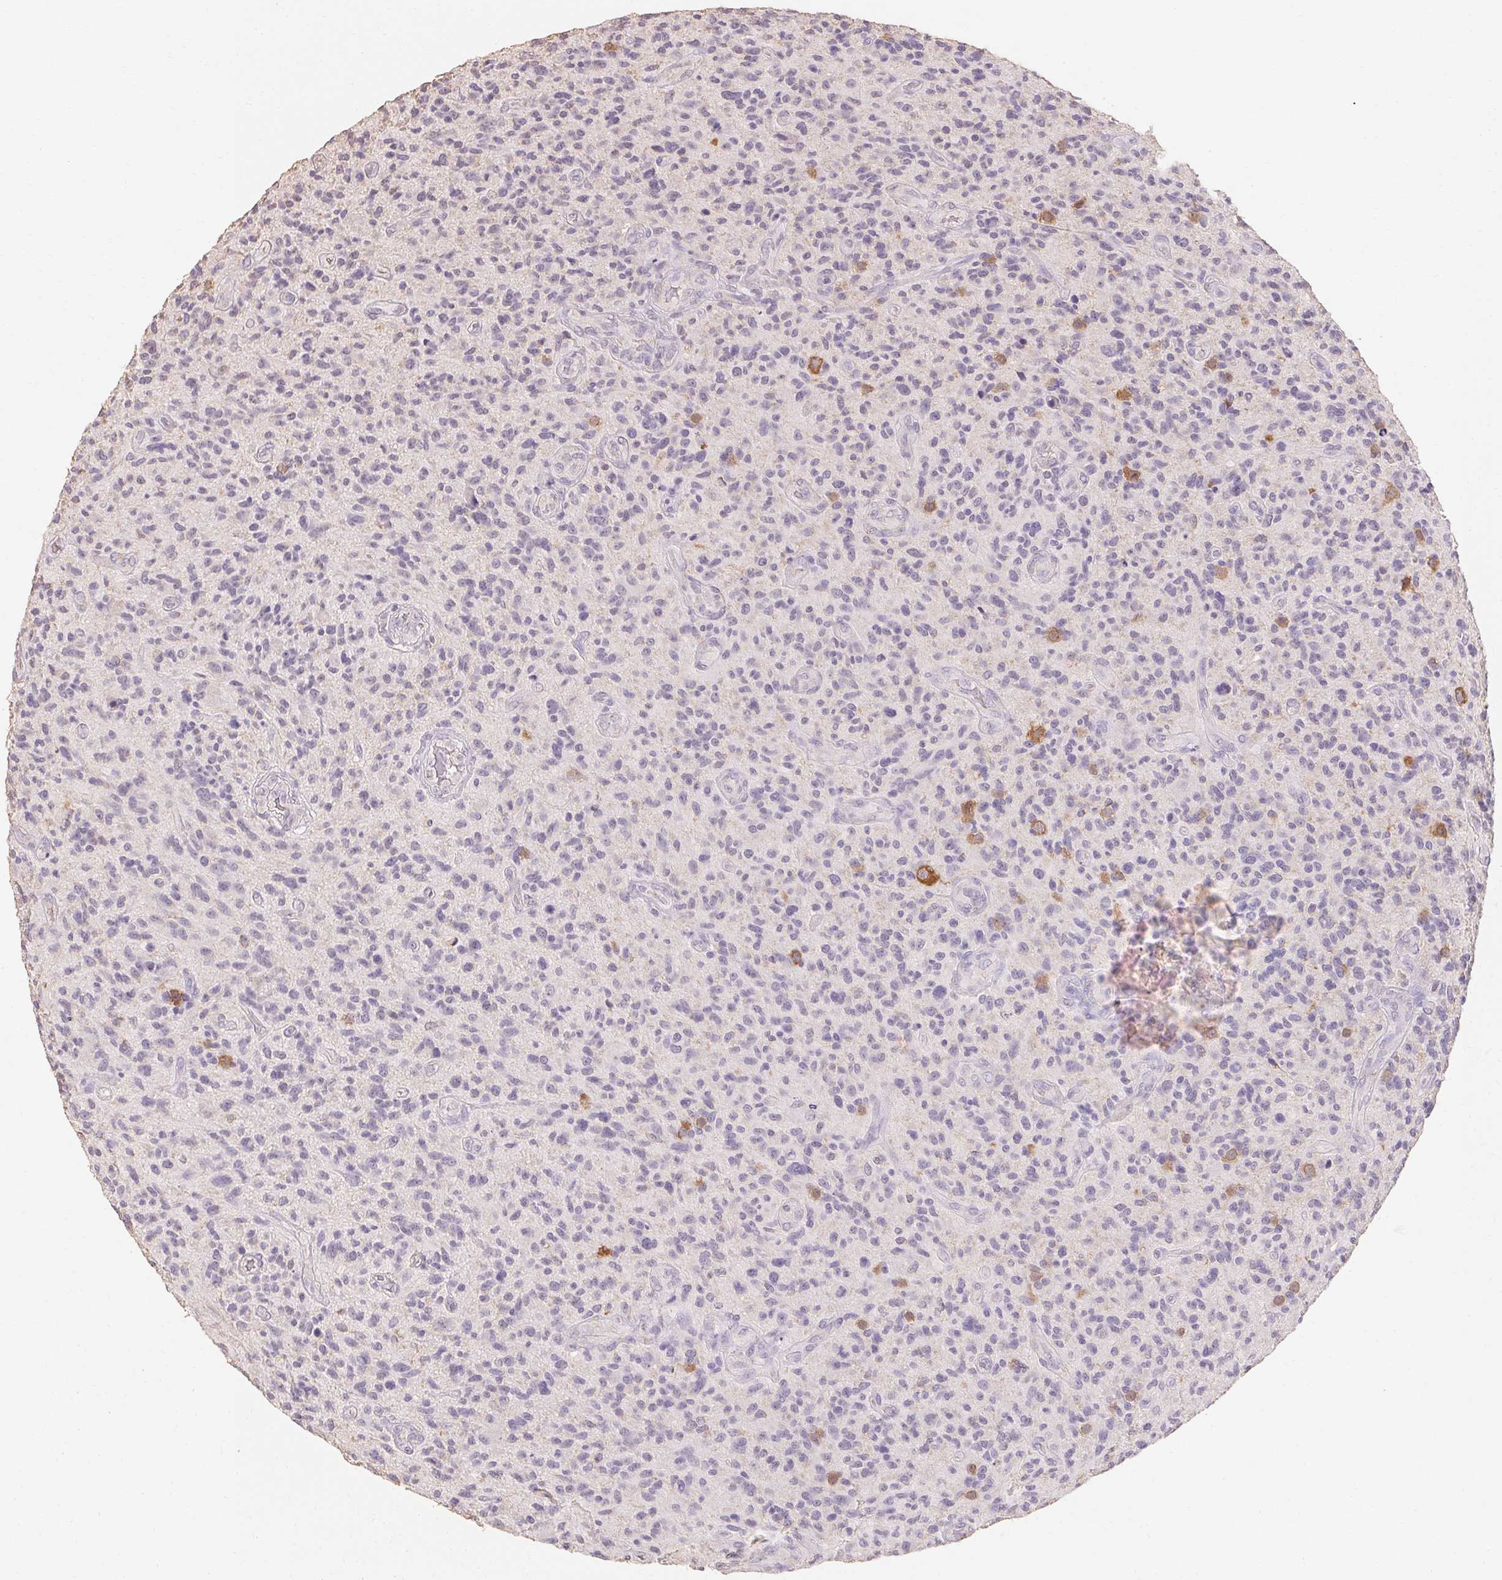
{"staining": {"intensity": "negative", "quantity": "none", "location": "none"}, "tissue": "glioma", "cell_type": "Tumor cells", "image_type": "cancer", "snomed": [{"axis": "morphology", "description": "Glioma, malignant, High grade"}, {"axis": "topography", "description": "Brain"}], "caption": "IHC image of neoplastic tissue: human glioma stained with DAB (3,3'-diaminobenzidine) reveals no significant protein staining in tumor cells. Brightfield microscopy of immunohistochemistry stained with DAB (3,3'-diaminobenzidine) (brown) and hematoxylin (blue), captured at high magnification.", "gene": "MAP7D2", "patient": {"sex": "male", "age": 47}}